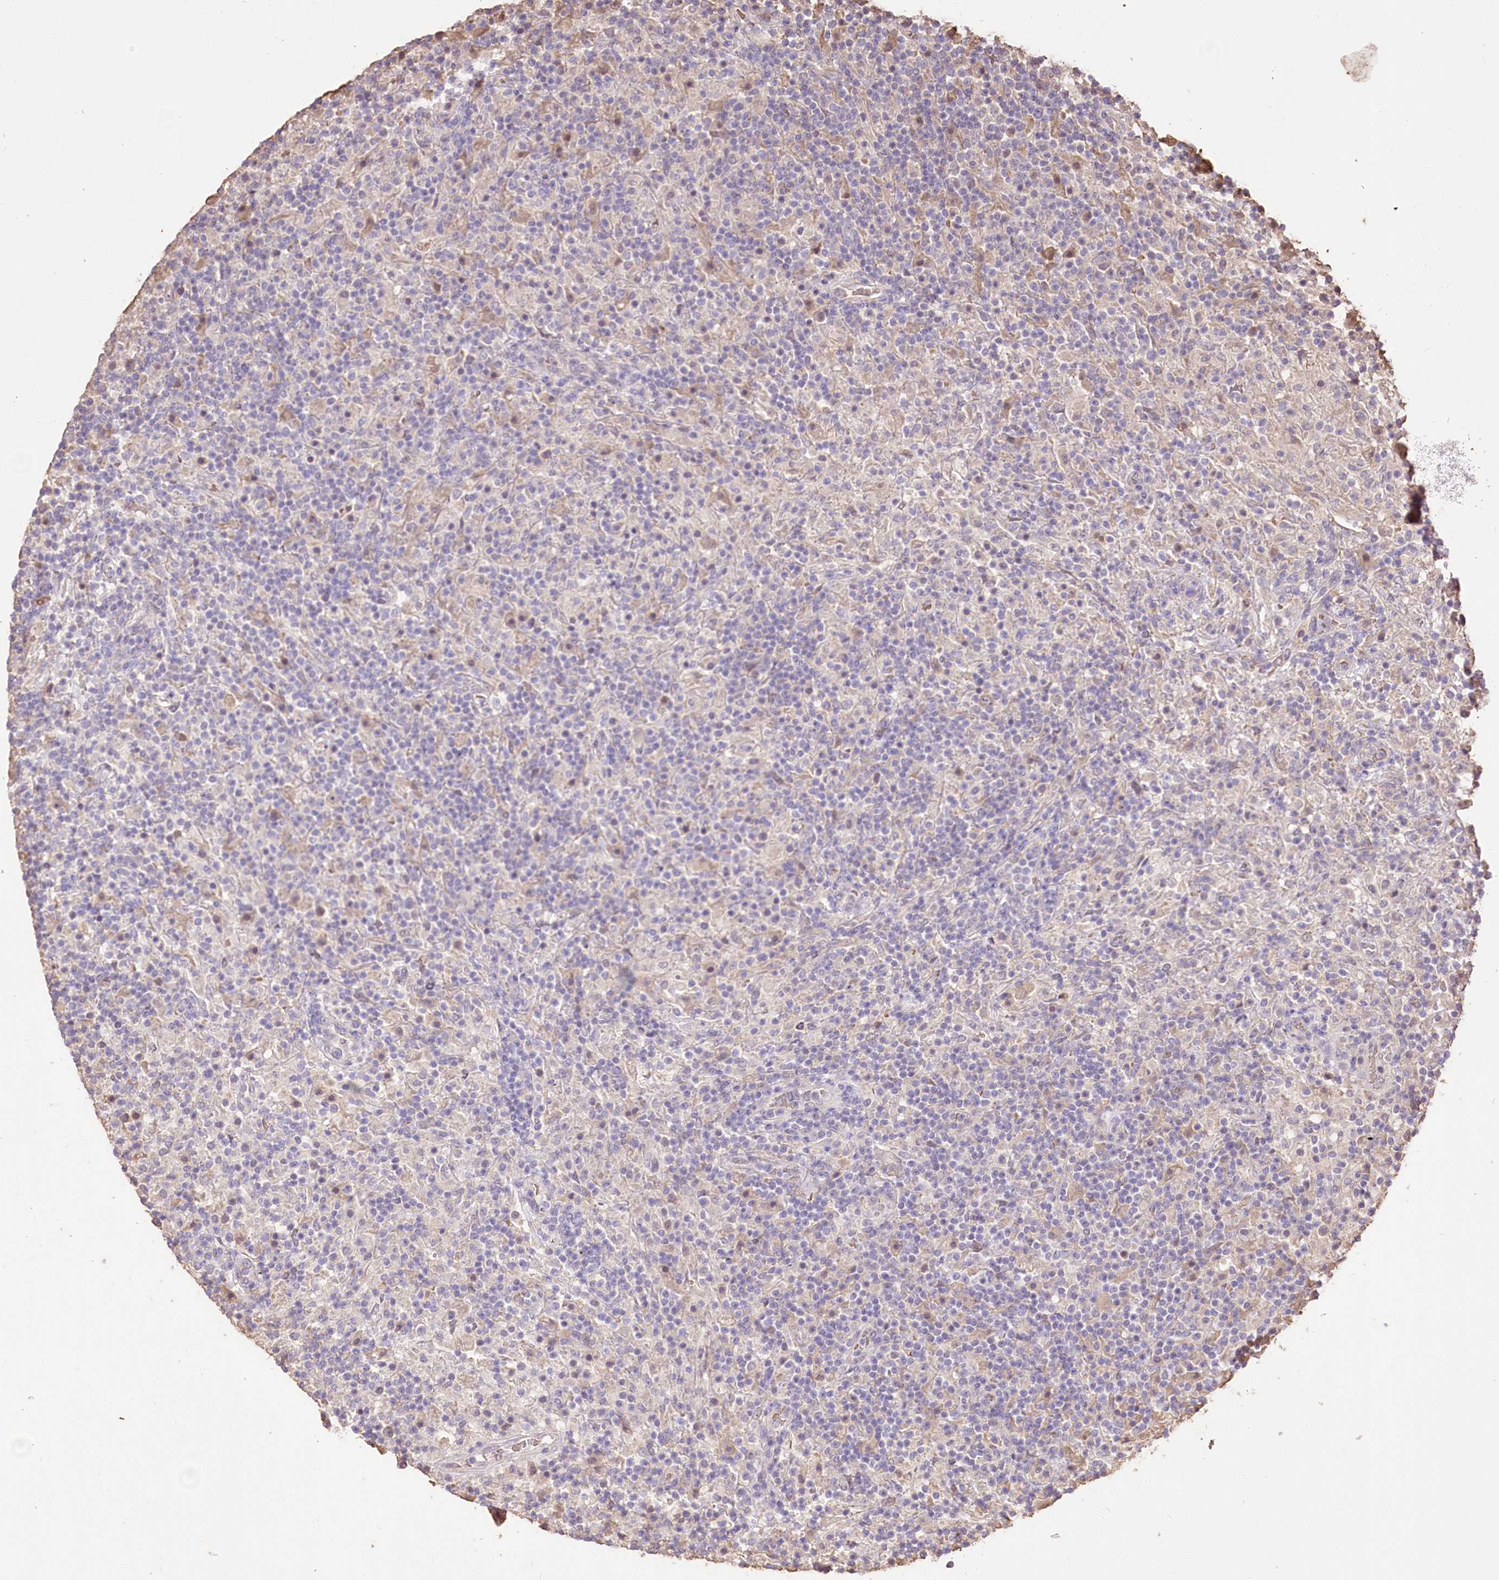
{"staining": {"intensity": "negative", "quantity": "none", "location": "none"}, "tissue": "lymphoma", "cell_type": "Tumor cells", "image_type": "cancer", "snomed": [{"axis": "morphology", "description": "Hodgkin's disease, NOS"}, {"axis": "topography", "description": "Lymph node"}], "caption": "IHC photomicrograph of human Hodgkin's disease stained for a protein (brown), which demonstrates no positivity in tumor cells. The staining was performed using DAB to visualize the protein expression in brown, while the nuclei were stained in blue with hematoxylin (Magnification: 20x).", "gene": "R3HDM2", "patient": {"sex": "male", "age": 70}}